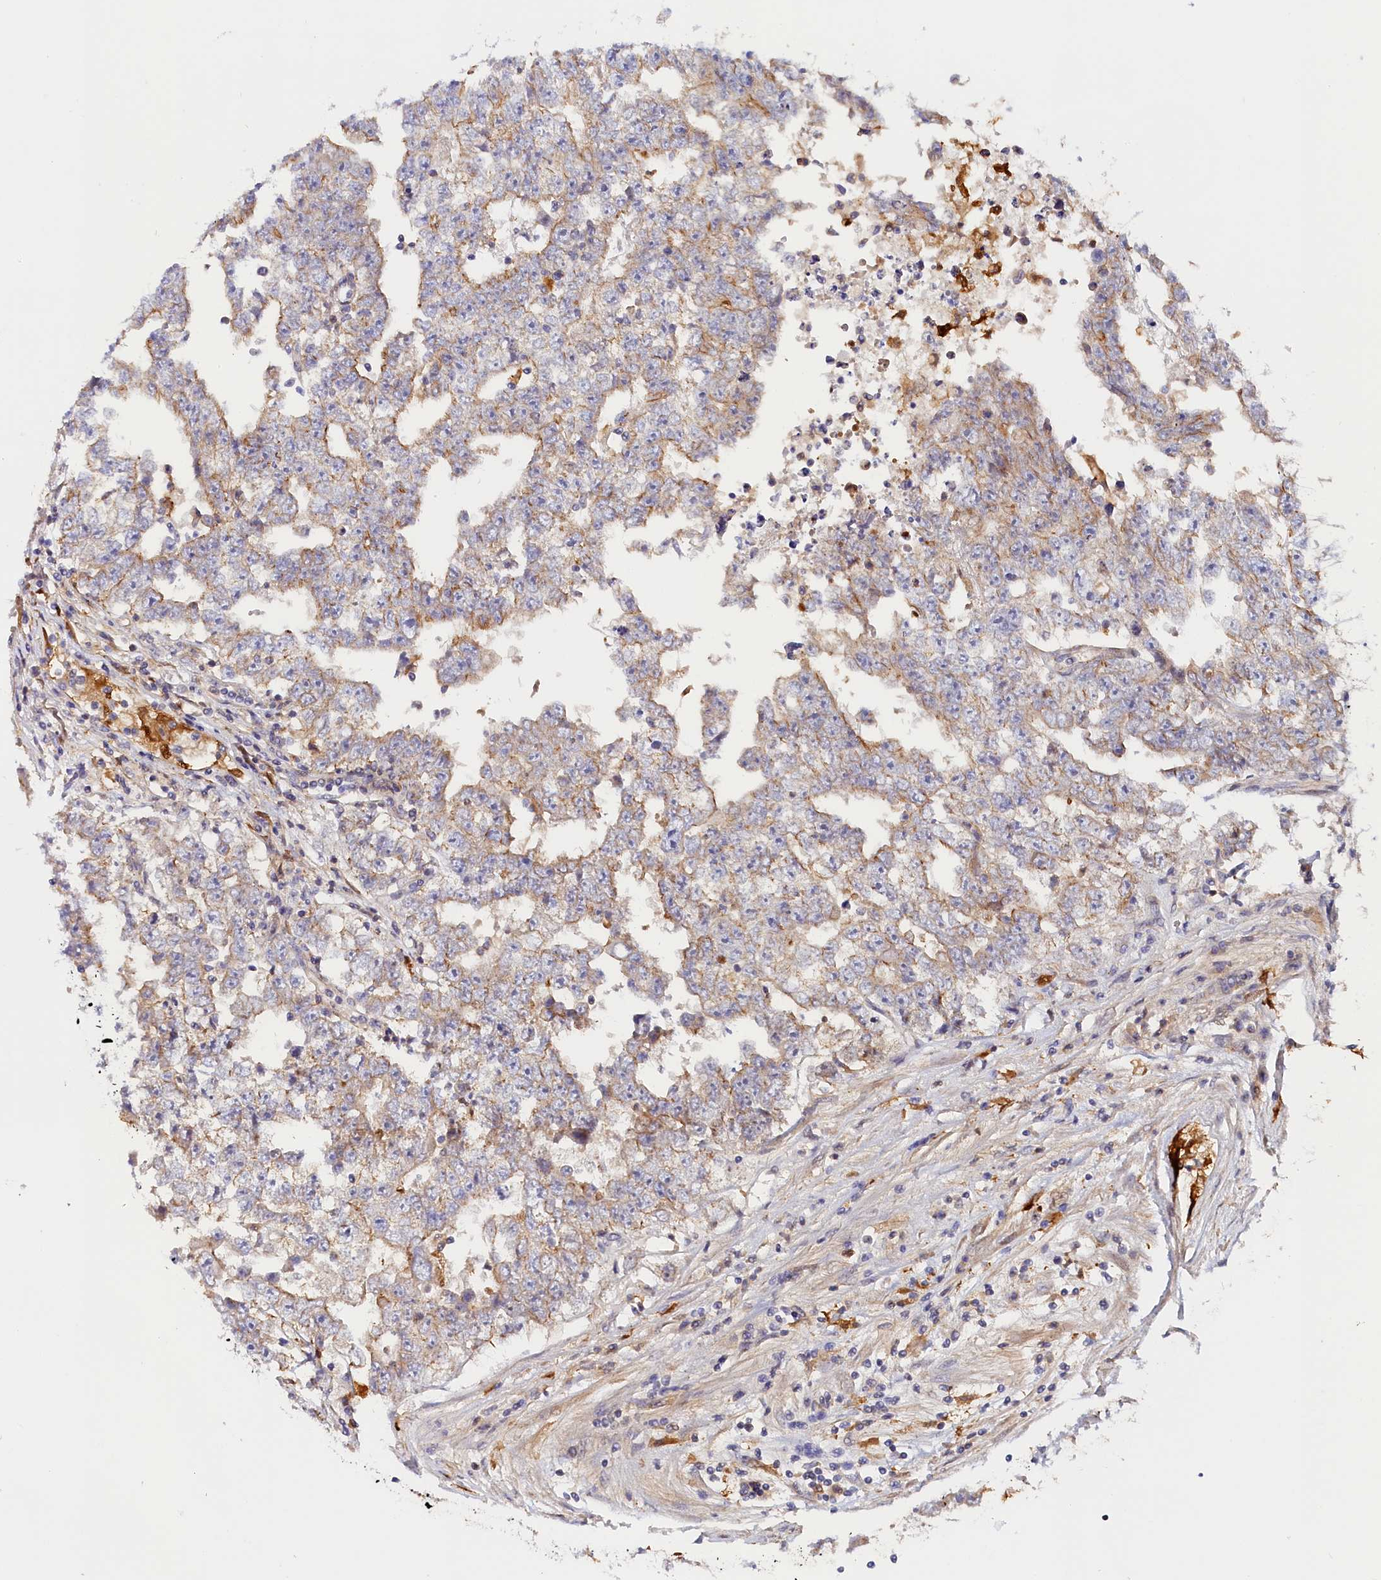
{"staining": {"intensity": "moderate", "quantity": "<25%", "location": "cytoplasmic/membranous"}, "tissue": "testis cancer", "cell_type": "Tumor cells", "image_type": "cancer", "snomed": [{"axis": "morphology", "description": "Carcinoma, Embryonal, NOS"}, {"axis": "topography", "description": "Testis"}], "caption": "The micrograph displays immunohistochemical staining of embryonal carcinoma (testis). There is moderate cytoplasmic/membranous staining is present in about <25% of tumor cells.", "gene": "KATNB1", "patient": {"sex": "male", "age": 25}}